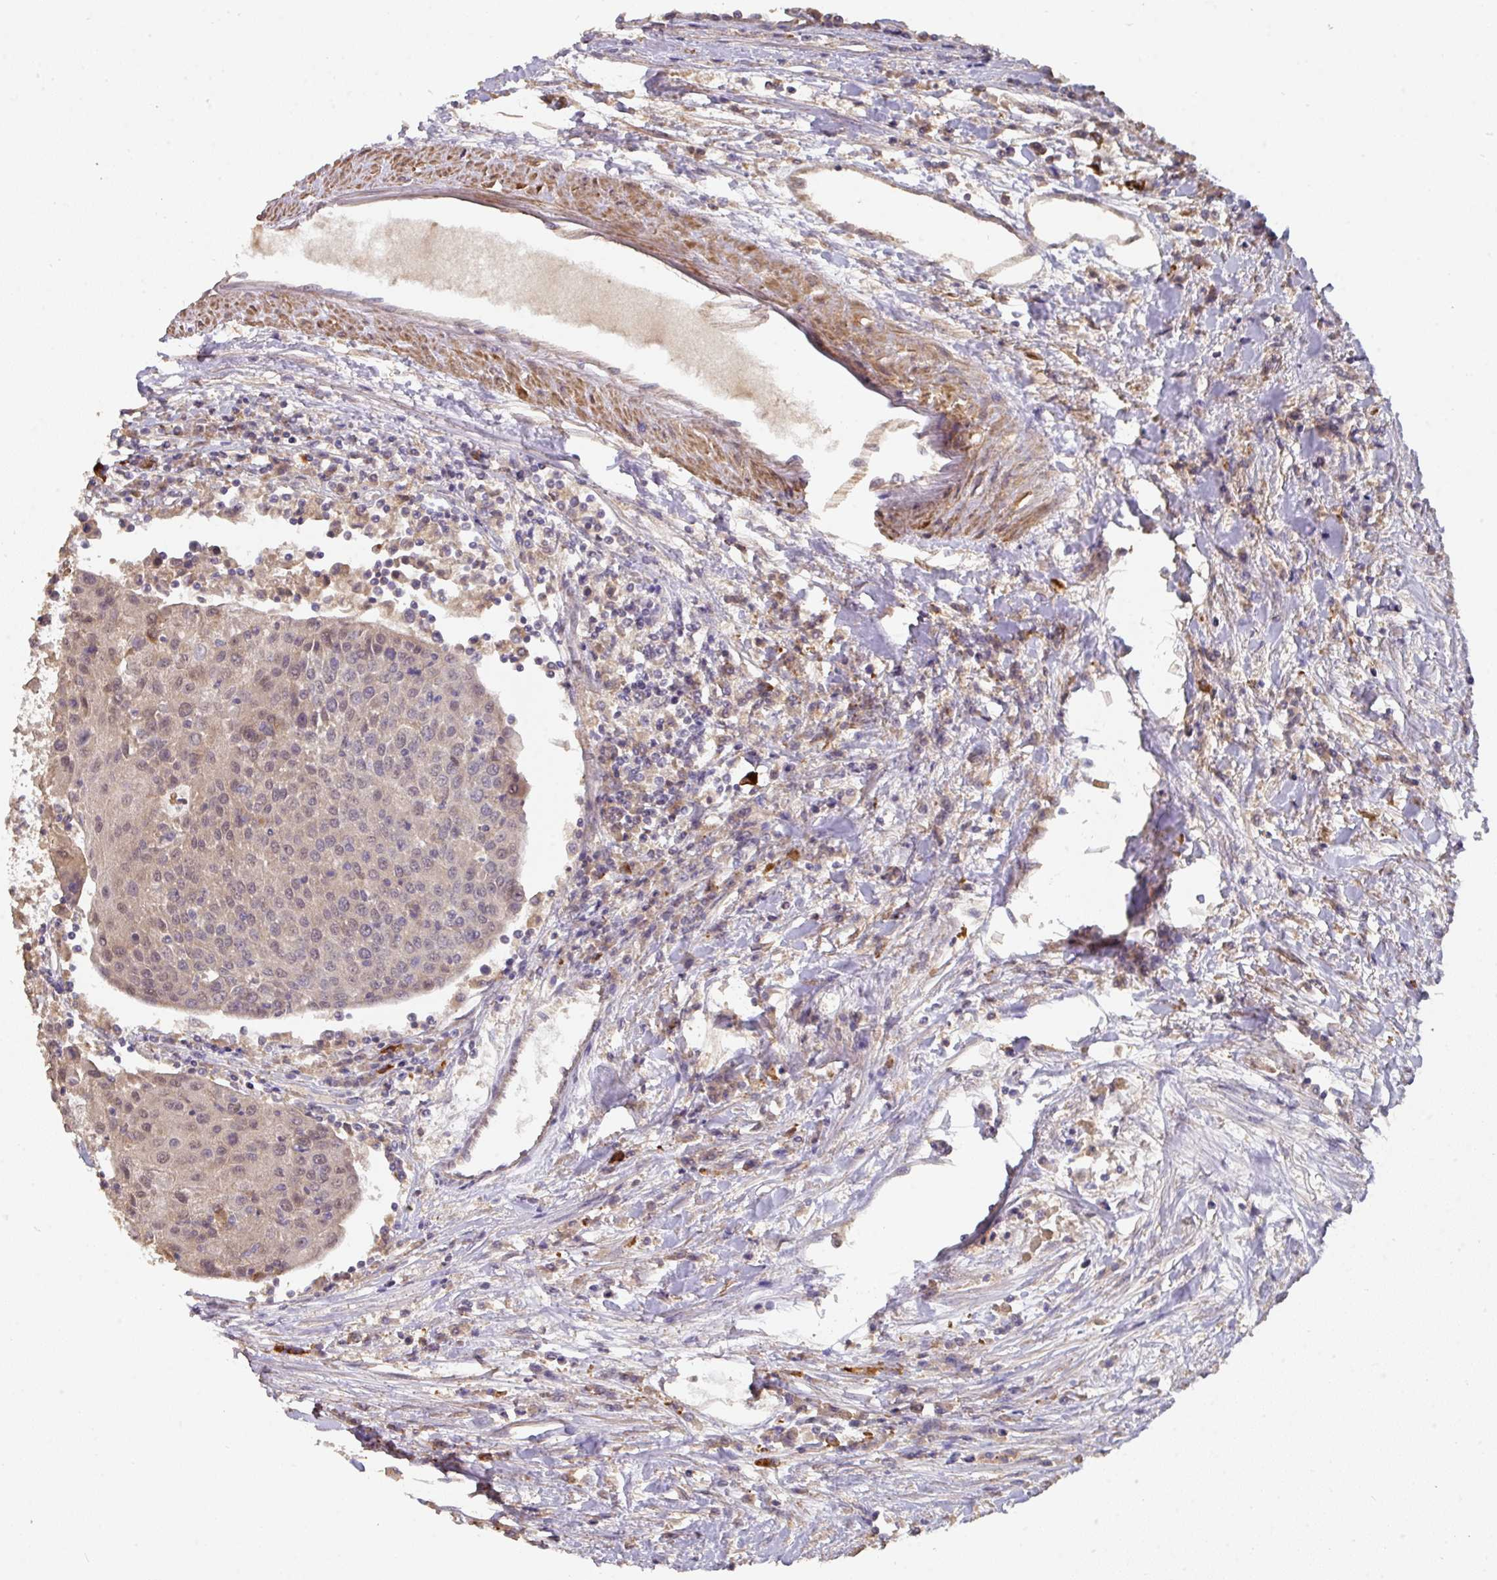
{"staining": {"intensity": "negative", "quantity": "none", "location": "none"}, "tissue": "urothelial cancer", "cell_type": "Tumor cells", "image_type": "cancer", "snomed": [{"axis": "morphology", "description": "Urothelial carcinoma, High grade"}, {"axis": "topography", "description": "Urinary bladder"}], "caption": "IHC of human urothelial cancer demonstrates no positivity in tumor cells.", "gene": "ACVR2B", "patient": {"sex": "female", "age": 85}}